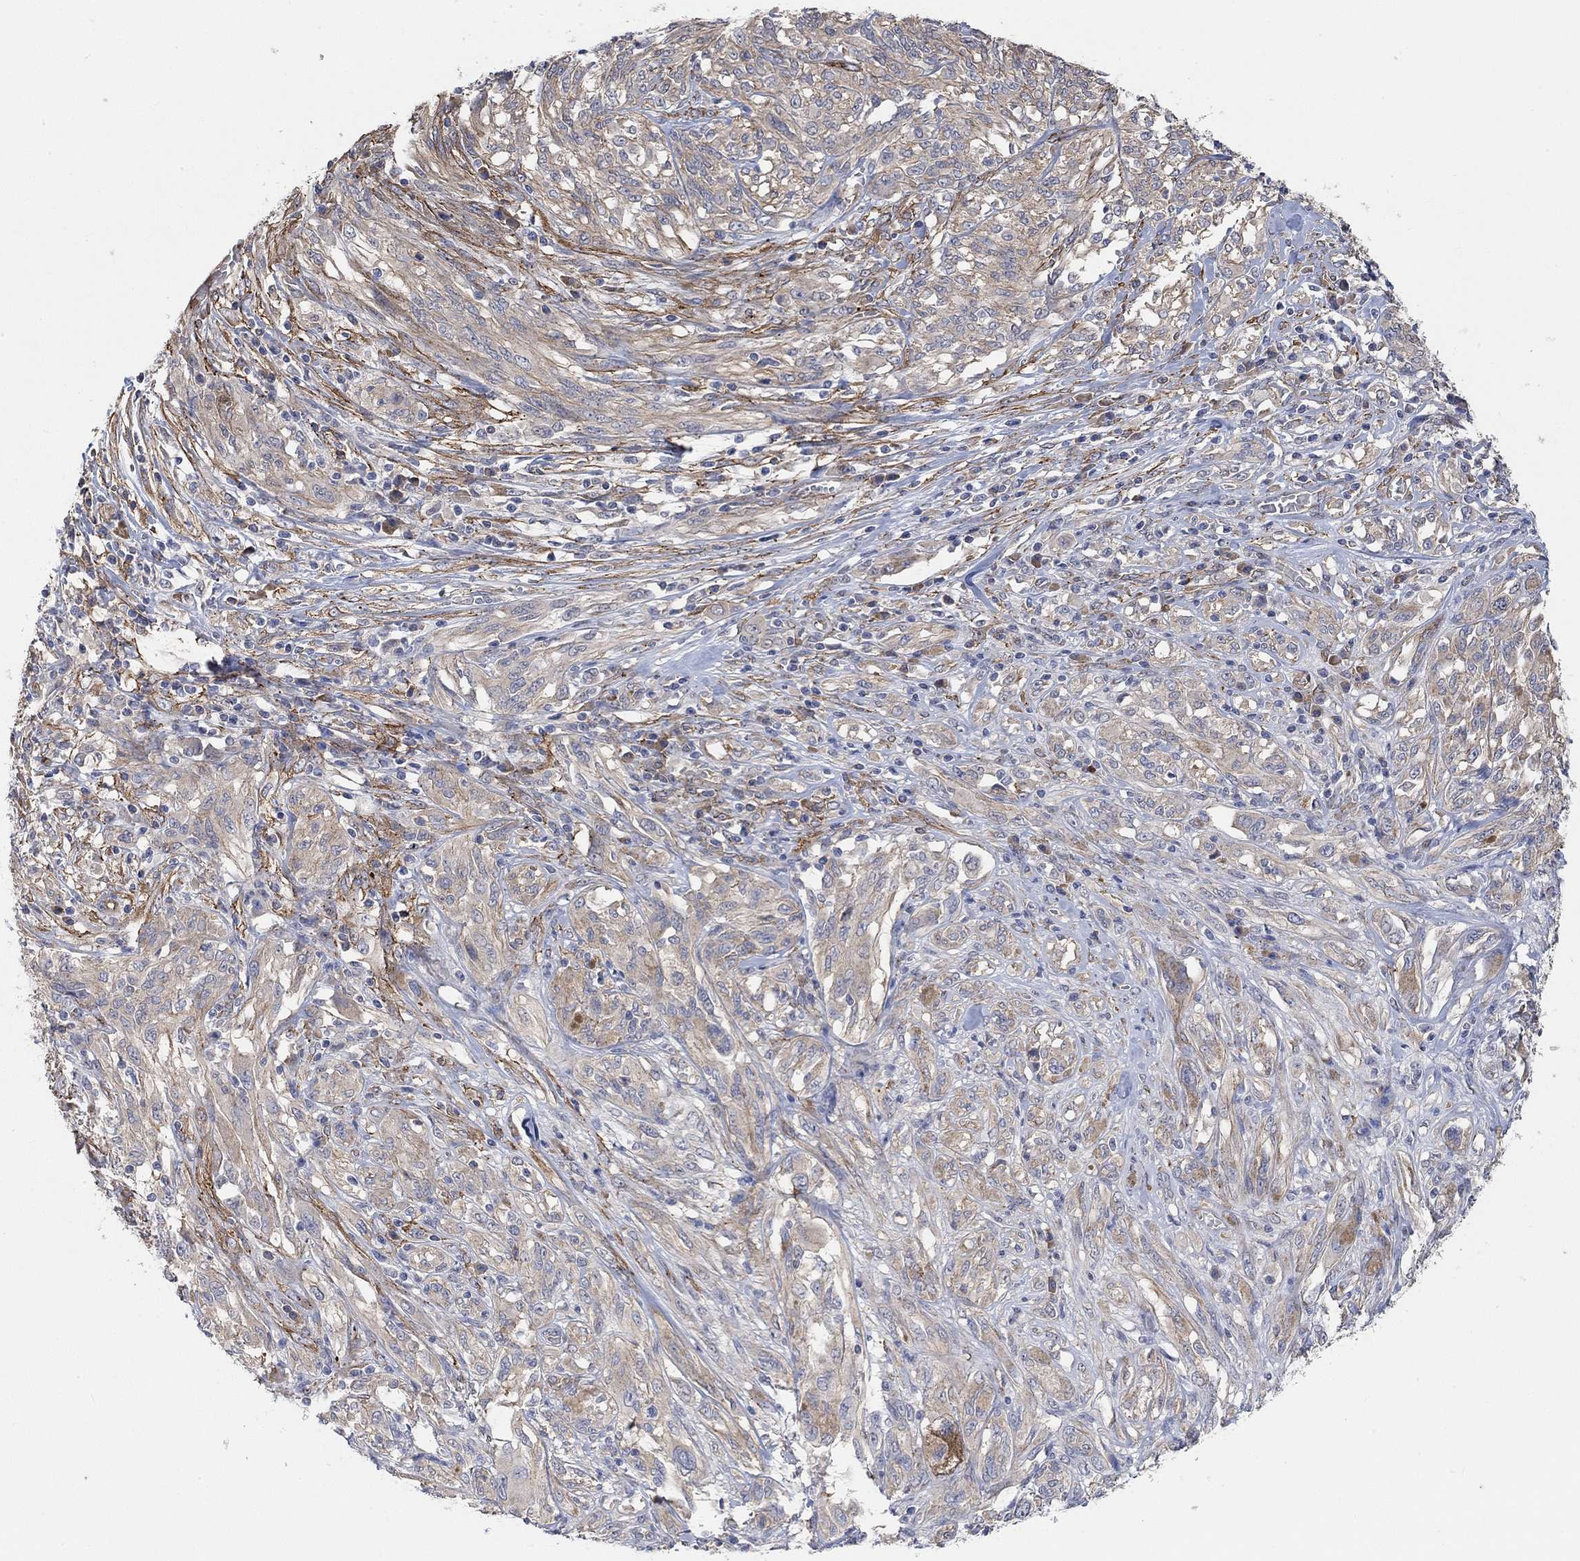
{"staining": {"intensity": "moderate", "quantity": "<25%", "location": "cytoplasmic/membranous"}, "tissue": "melanoma", "cell_type": "Tumor cells", "image_type": "cancer", "snomed": [{"axis": "morphology", "description": "Malignant melanoma, NOS"}, {"axis": "topography", "description": "Skin"}], "caption": "Melanoma stained for a protein demonstrates moderate cytoplasmic/membranous positivity in tumor cells.", "gene": "SYT16", "patient": {"sex": "female", "age": 91}}